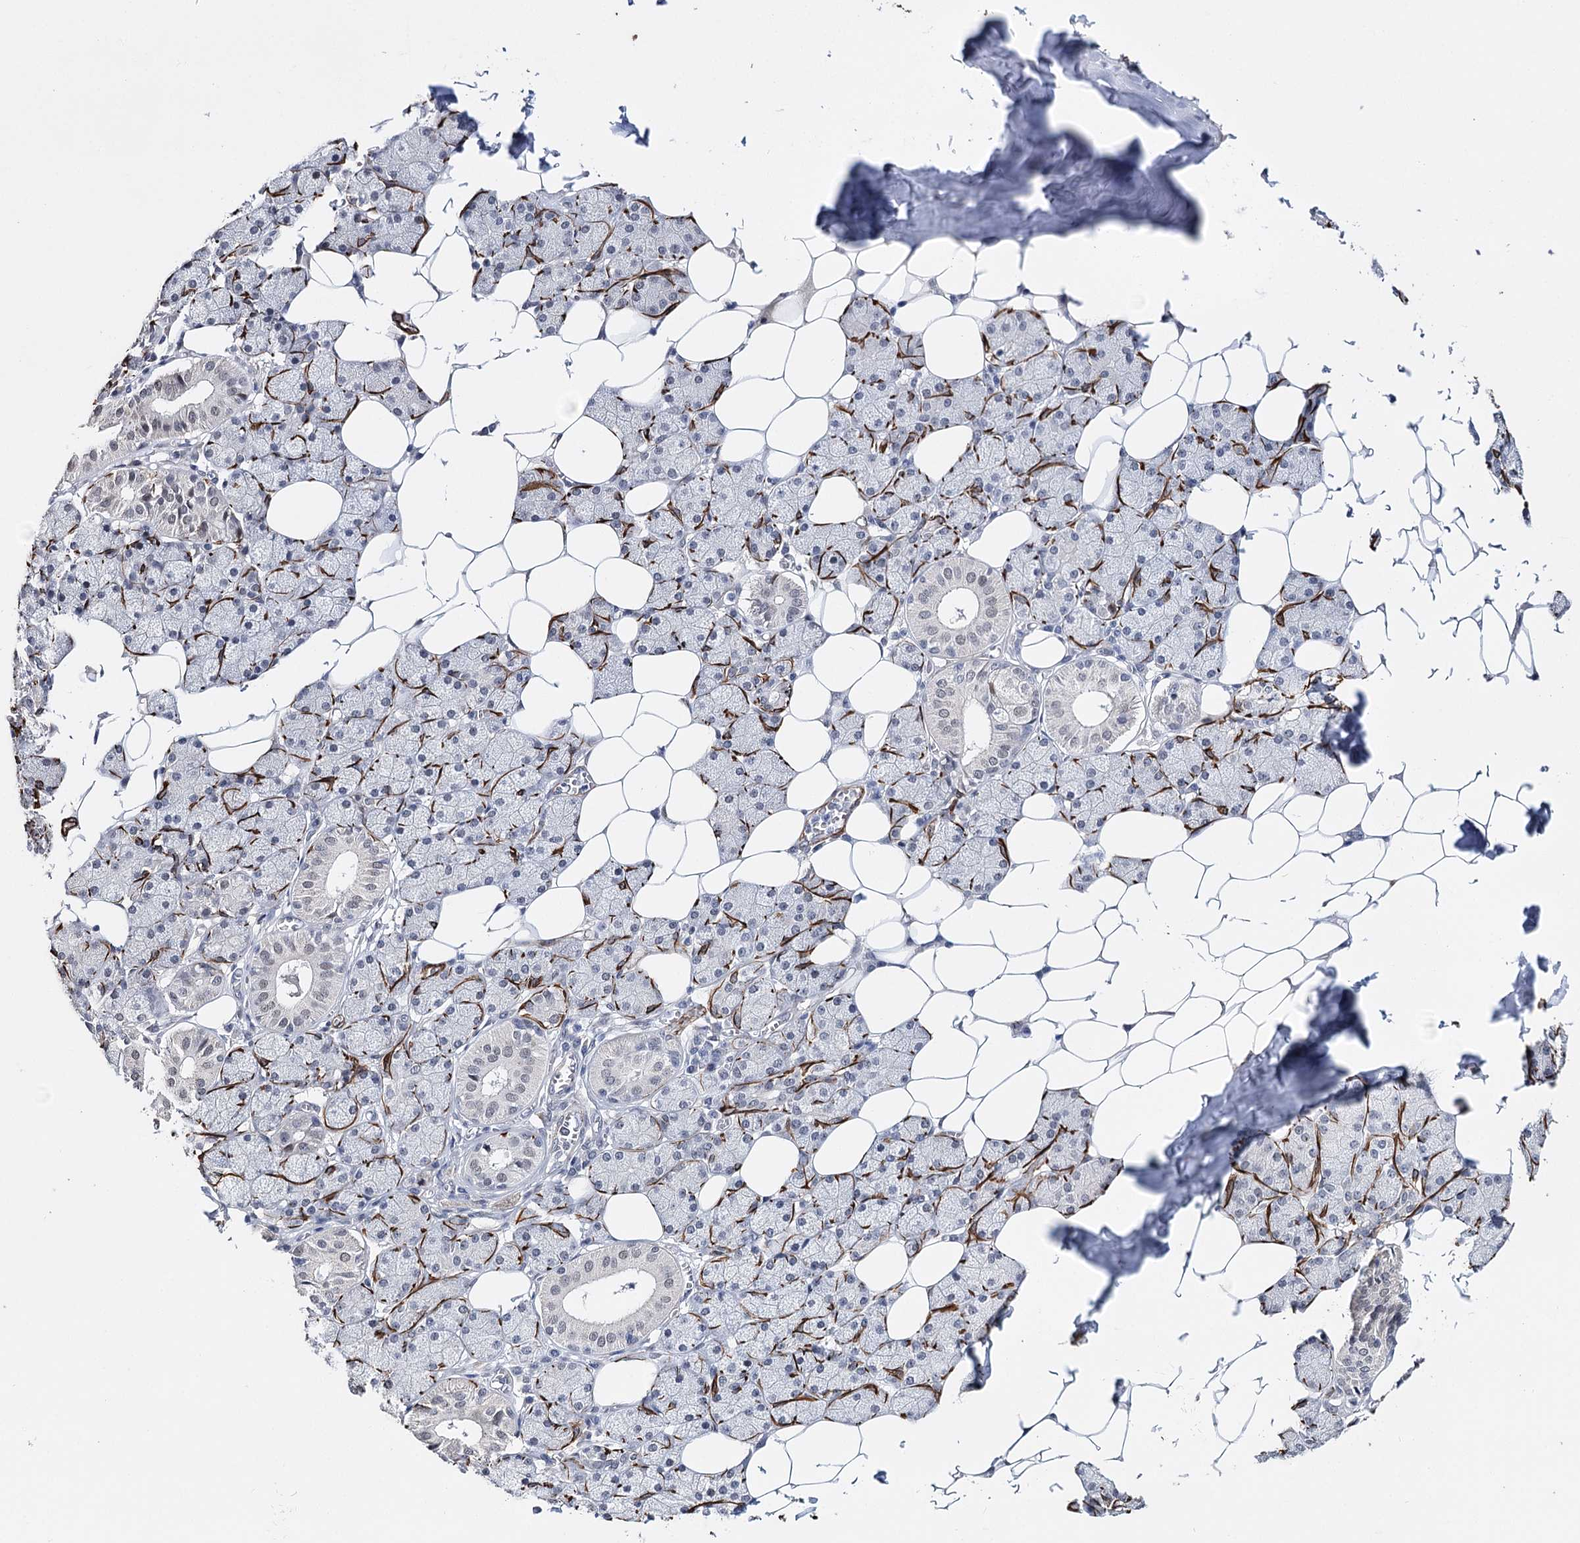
{"staining": {"intensity": "negative", "quantity": "none", "location": "none"}, "tissue": "salivary gland", "cell_type": "Glandular cells", "image_type": "normal", "snomed": [{"axis": "morphology", "description": "Normal tissue, NOS"}, {"axis": "topography", "description": "Salivary gland"}], "caption": "Immunohistochemistry (IHC) of normal salivary gland displays no staining in glandular cells. (DAB (3,3'-diaminobenzidine) immunohistochemistry visualized using brightfield microscopy, high magnification).", "gene": "CFAP46", "patient": {"sex": "female", "age": 33}}